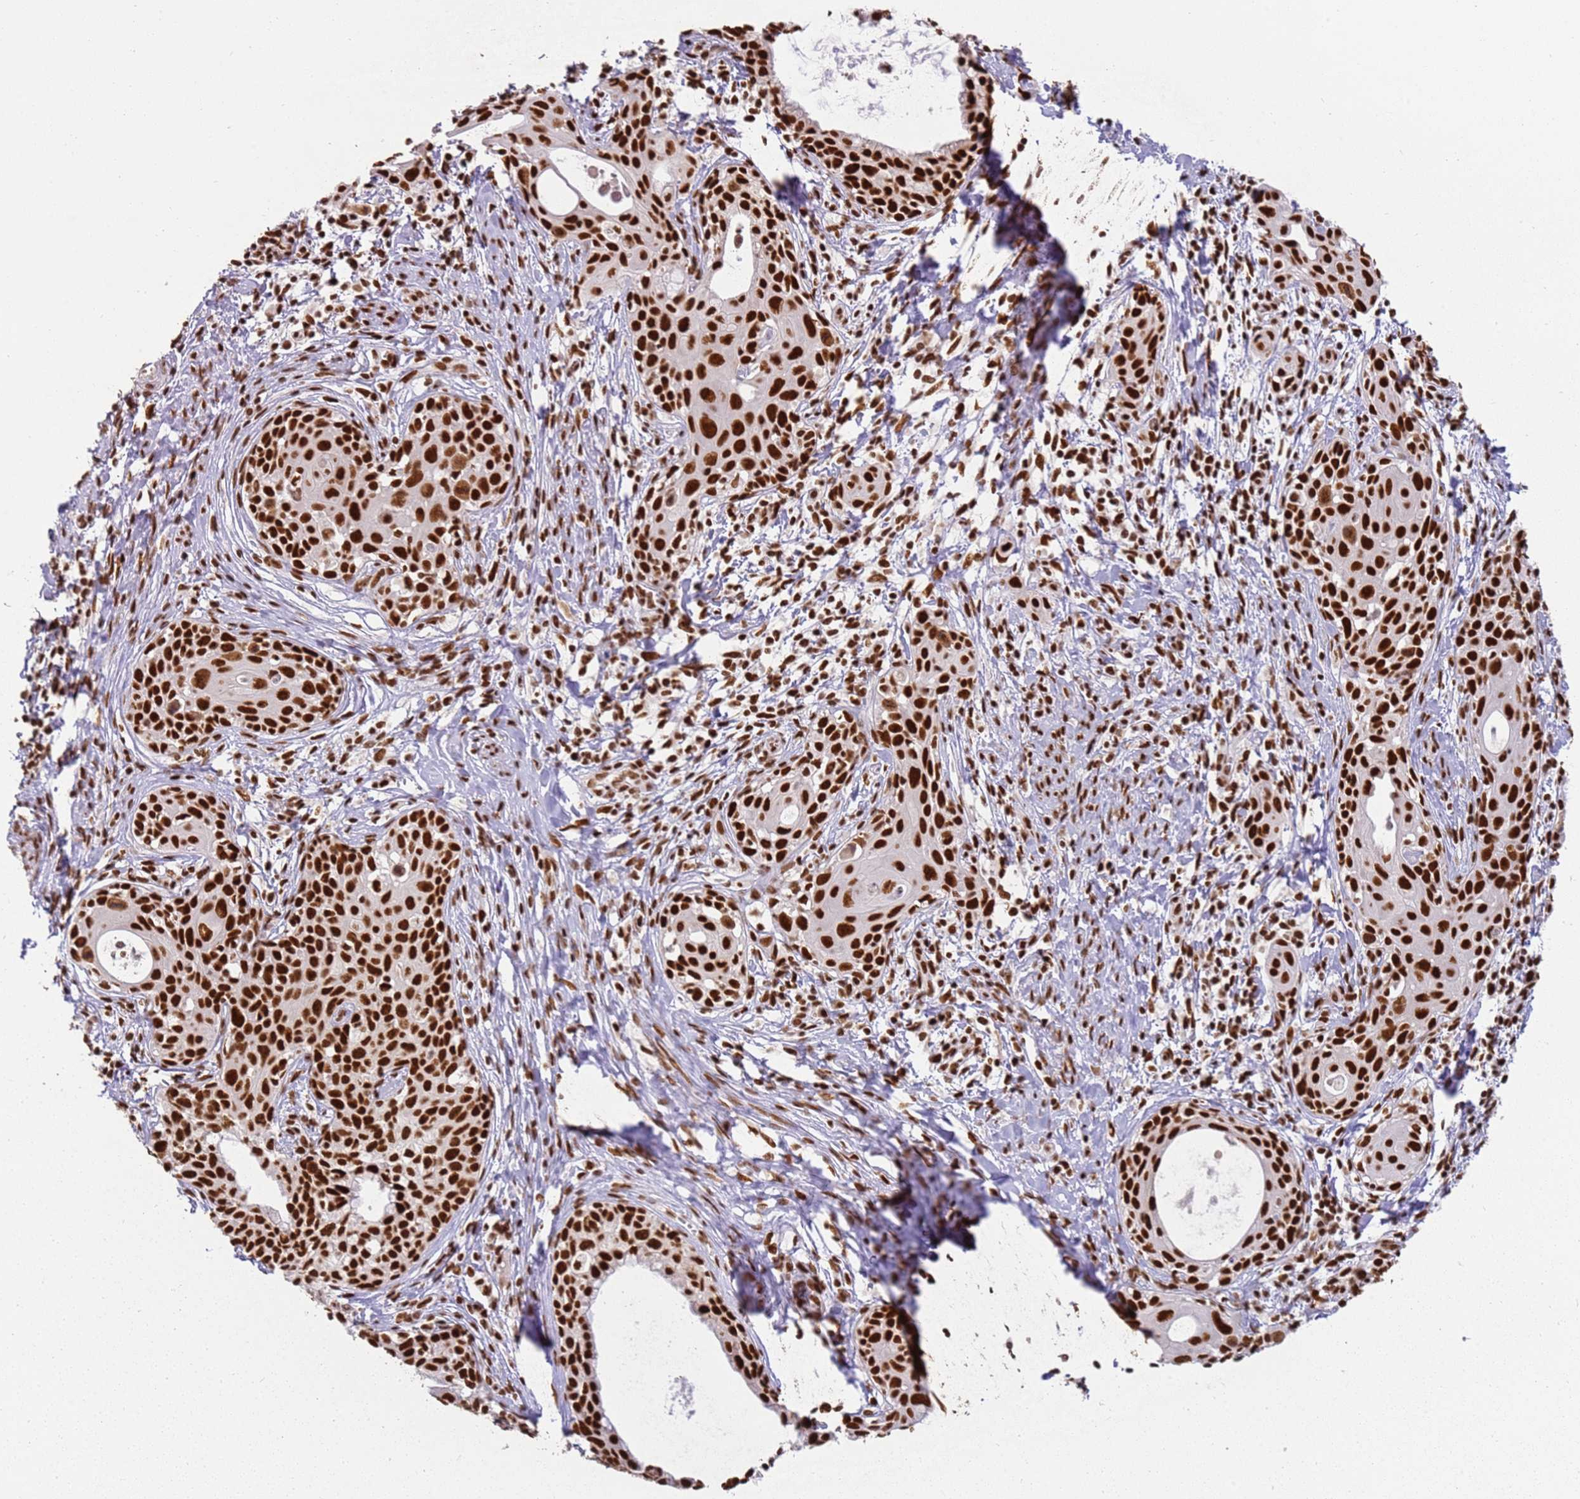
{"staining": {"intensity": "strong", "quantity": ">75%", "location": "nuclear"}, "tissue": "cervical cancer", "cell_type": "Tumor cells", "image_type": "cancer", "snomed": [{"axis": "morphology", "description": "Squamous cell carcinoma, NOS"}, {"axis": "topography", "description": "Cervix"}], "caption": "Tumor cells exhibit strong nuclear staining in approximately >75% of cells in cervical cancer.", "gene": "TENT4A", "patient": {"sex": "female", "age": 52}}